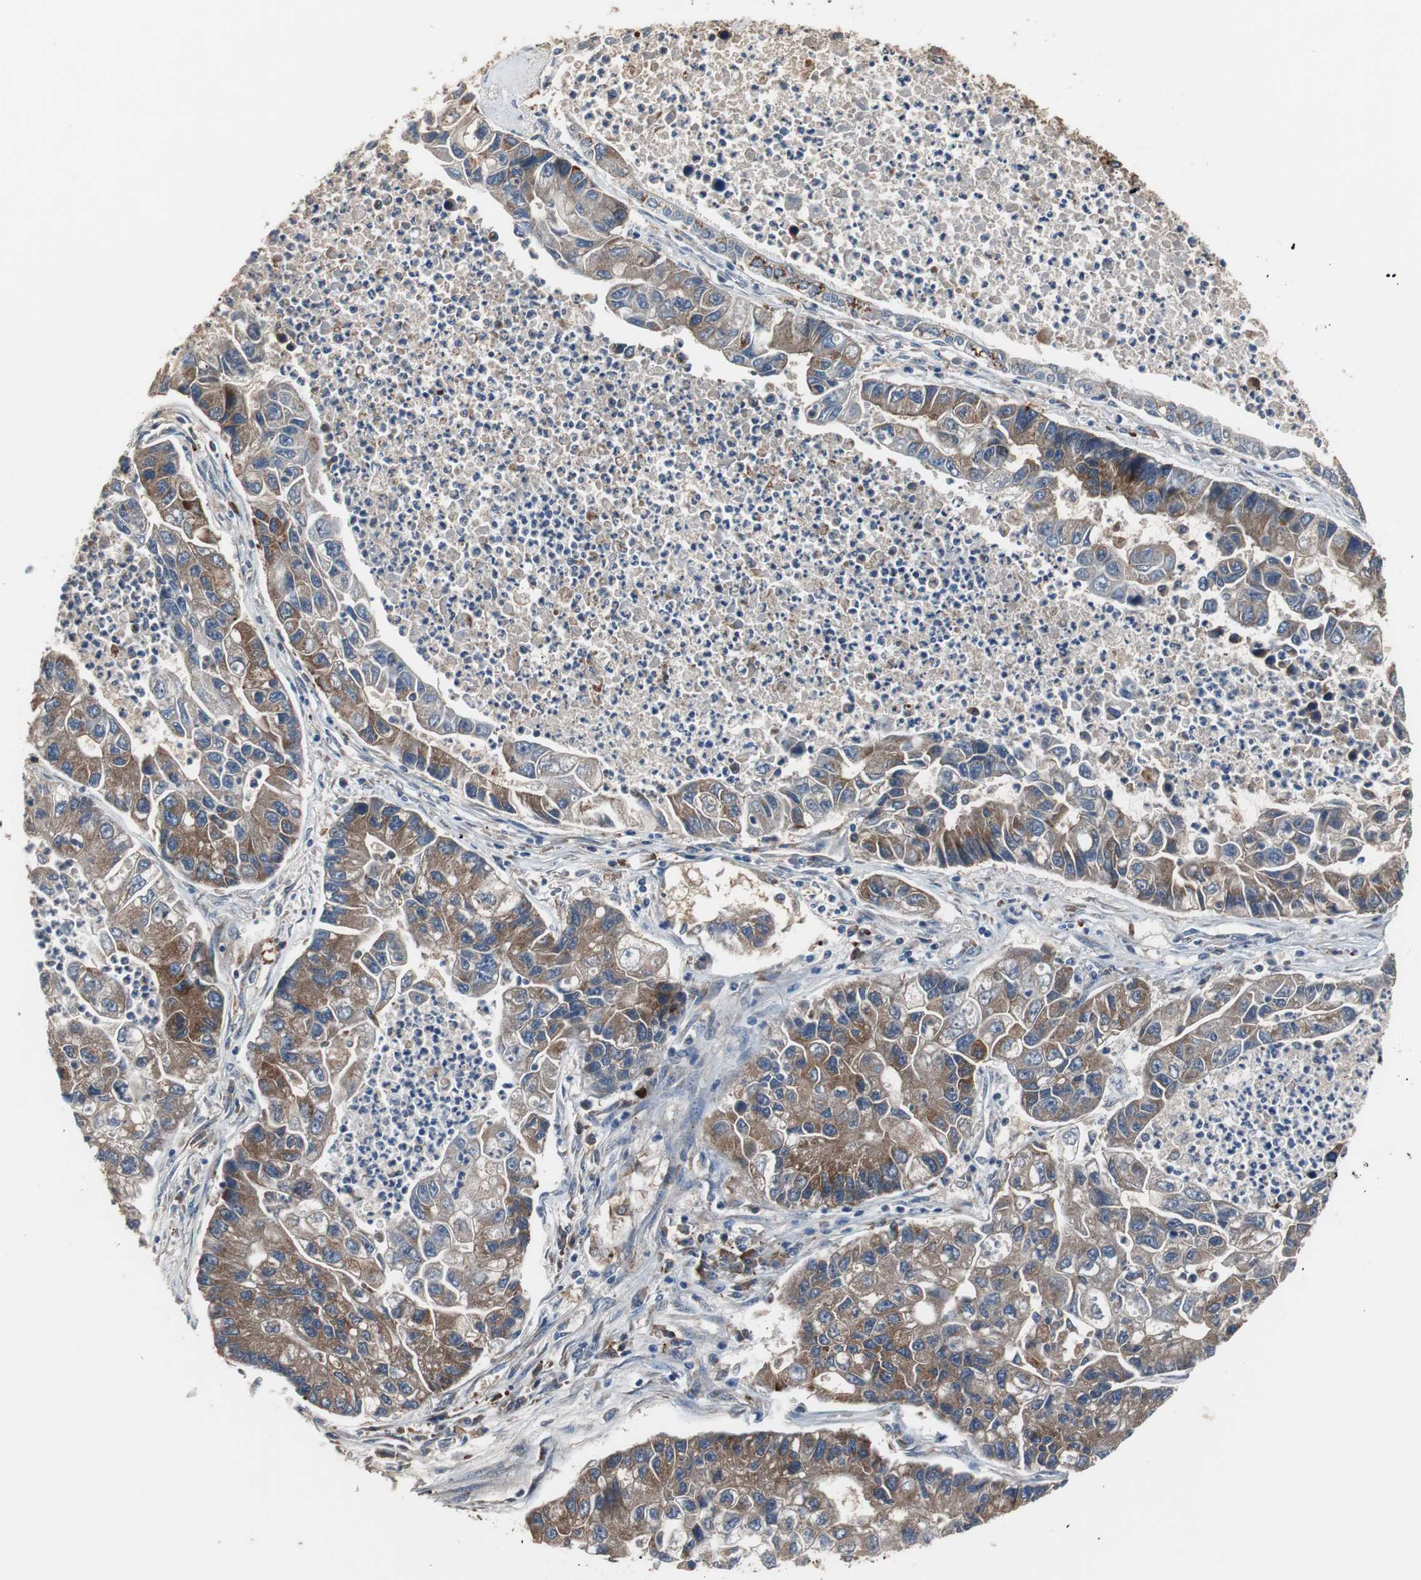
{"staining": {"intensity": "moderate", "quantity": "25%-75%", "location": "cytoplasmic/membranous"}, "tissue": "lung cancer", "cell_type": "Tumor cells", "image_type": "cancer", "snomed": [{"axis": "morphology", "description": "Adenocarcinoma, NOS"}, {"axis": "topography", "description": "Lung"}], "caption": "Human lung adenocarcinoma stained for a protein (brown) shows moderate cytoplasmic/membranous positive positivity in approximately 25%-75% of tumor cells.", "gene": "SORT1", "patient": {"sex": "female", "age": 51}}